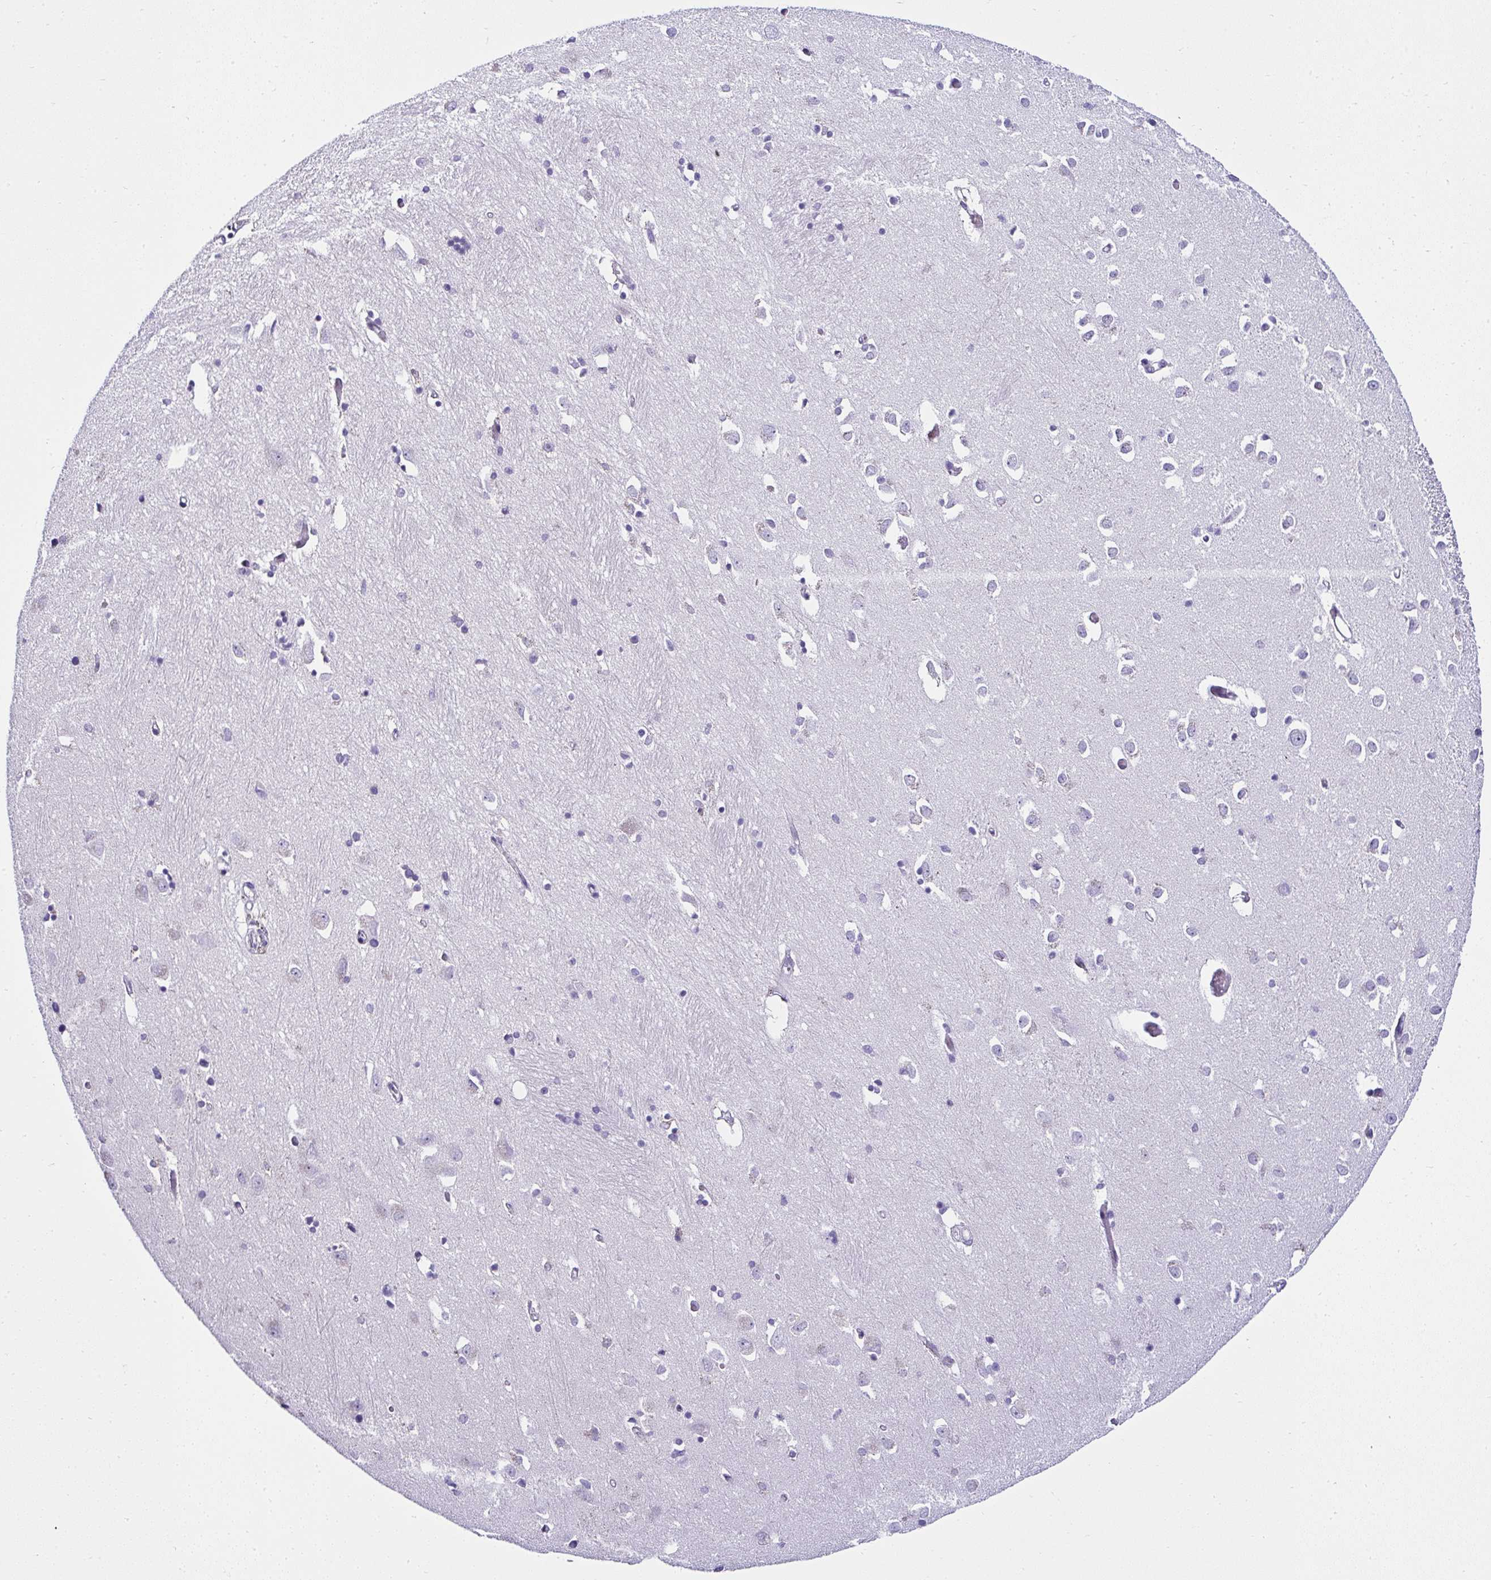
{"staining": {"intensity": "negative", "quantity": "none", "location": "none"}, "tissue": "caudate", "cell_type": "Glial cells", "image_type": "normal", "snomed": [{"axis": "morphology", "description": "Normal tissue, NOS"}, {"axis": "topography", "description": "Lateral ventricle wall"}, {"axis": "topography", "description": "Hippocampus"}], "caption": "High power microscopy photomicrograph of an IHC image of normal caudate, revealing no significant expression in glial cells.", "gene": "RNF183", "patient": {"sex": "female", "age": 63}}